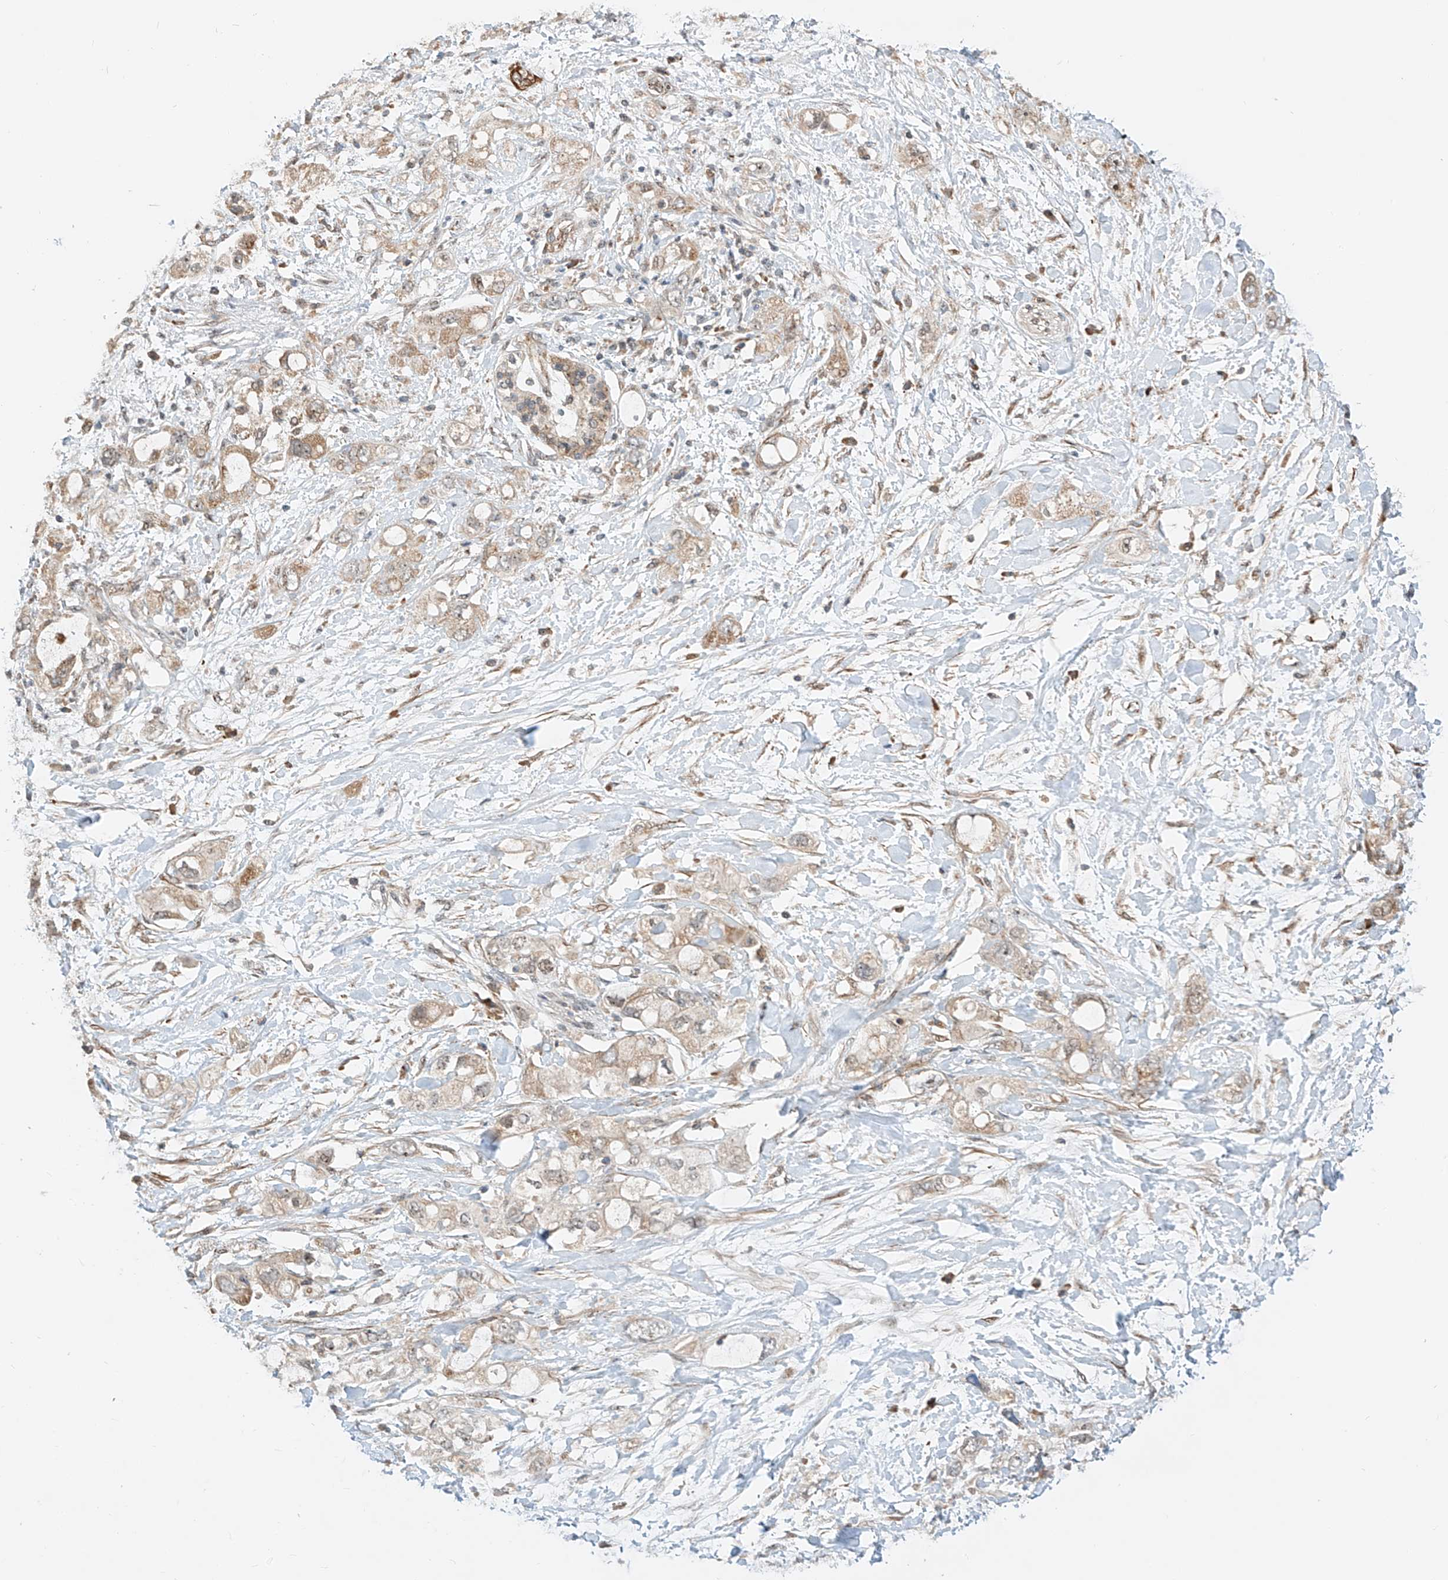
{"staining": {"intensity": "strong", "quantity": "<25%", "location": "cytoplasmic/membranous"}, "tissue": "pancreatic cancer", "cell_type": "Tumor cells", "image_type": "cancer", "snomed": [{"axis": "morphology", "description": "Adenocarcinoma, NOS"}, {"axis": "topography", "description": "Pancreas"}], "caption": "Human pancreatic cancer (adenocarcinoma) stained with a protein marker shows strong staining in tumor cells.", "gene": "CPAMD8", "patient": {"sex": "female", "age": 56}}